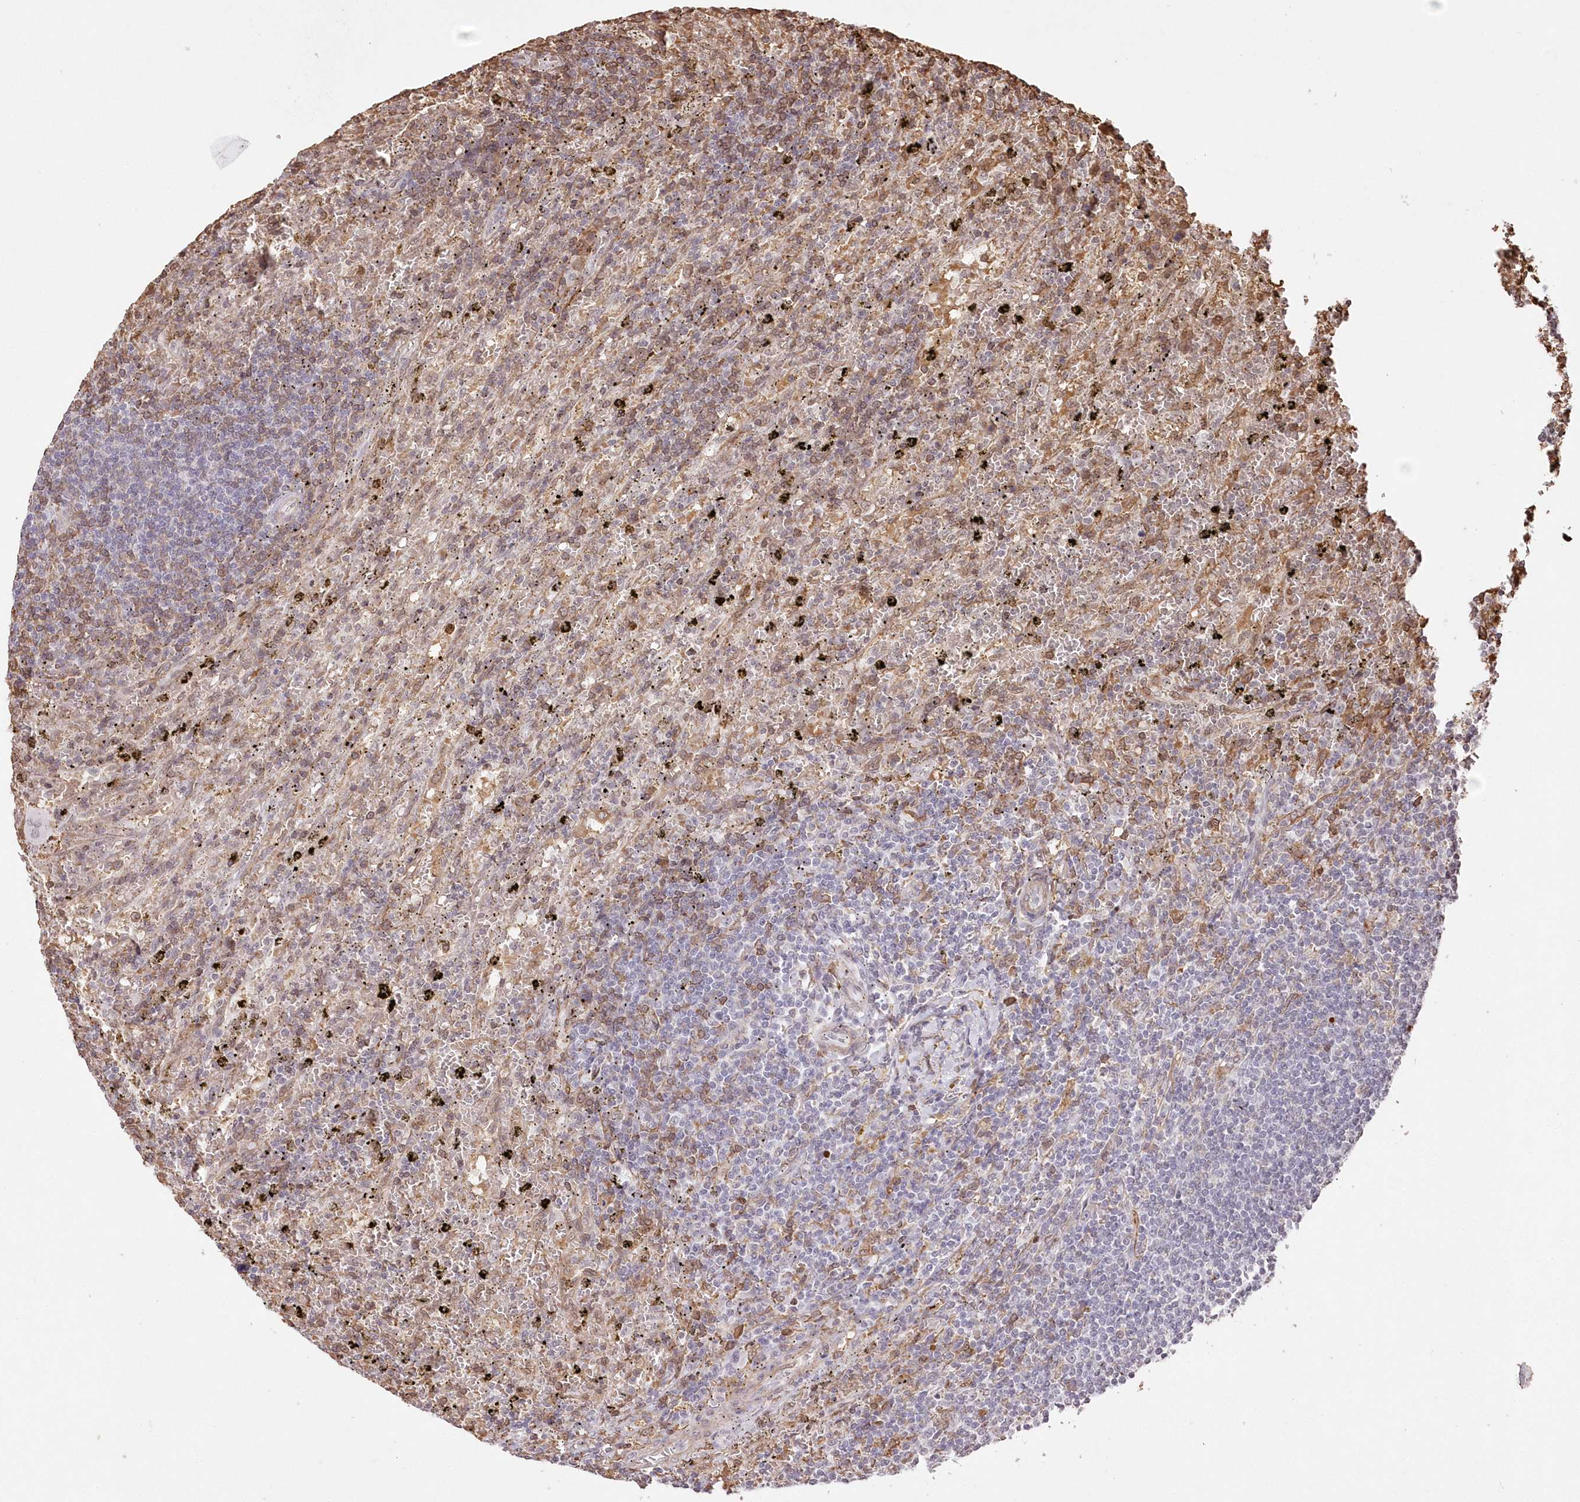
{"staining": {"intensity": "weak", "quantity": "<25%", "location": "cytoplasmic/membranous"}, "tissue": "lymphoma", "cell_type": "Tumor cells", "image_type": "cancer", "snomed": [{"axis": "morphology", "description": "Malignant lymphoma, non-Hodgkin's type, Low grade"}, {"axis": "topography", "description": "Spleen"}], "caption": "The image reveals no staining of tumor cells in low-grade malignant lymphoma, non-Hodgkin's type.", "gene": "RBM27", "patient": {"sex": "male", "age": 76}}